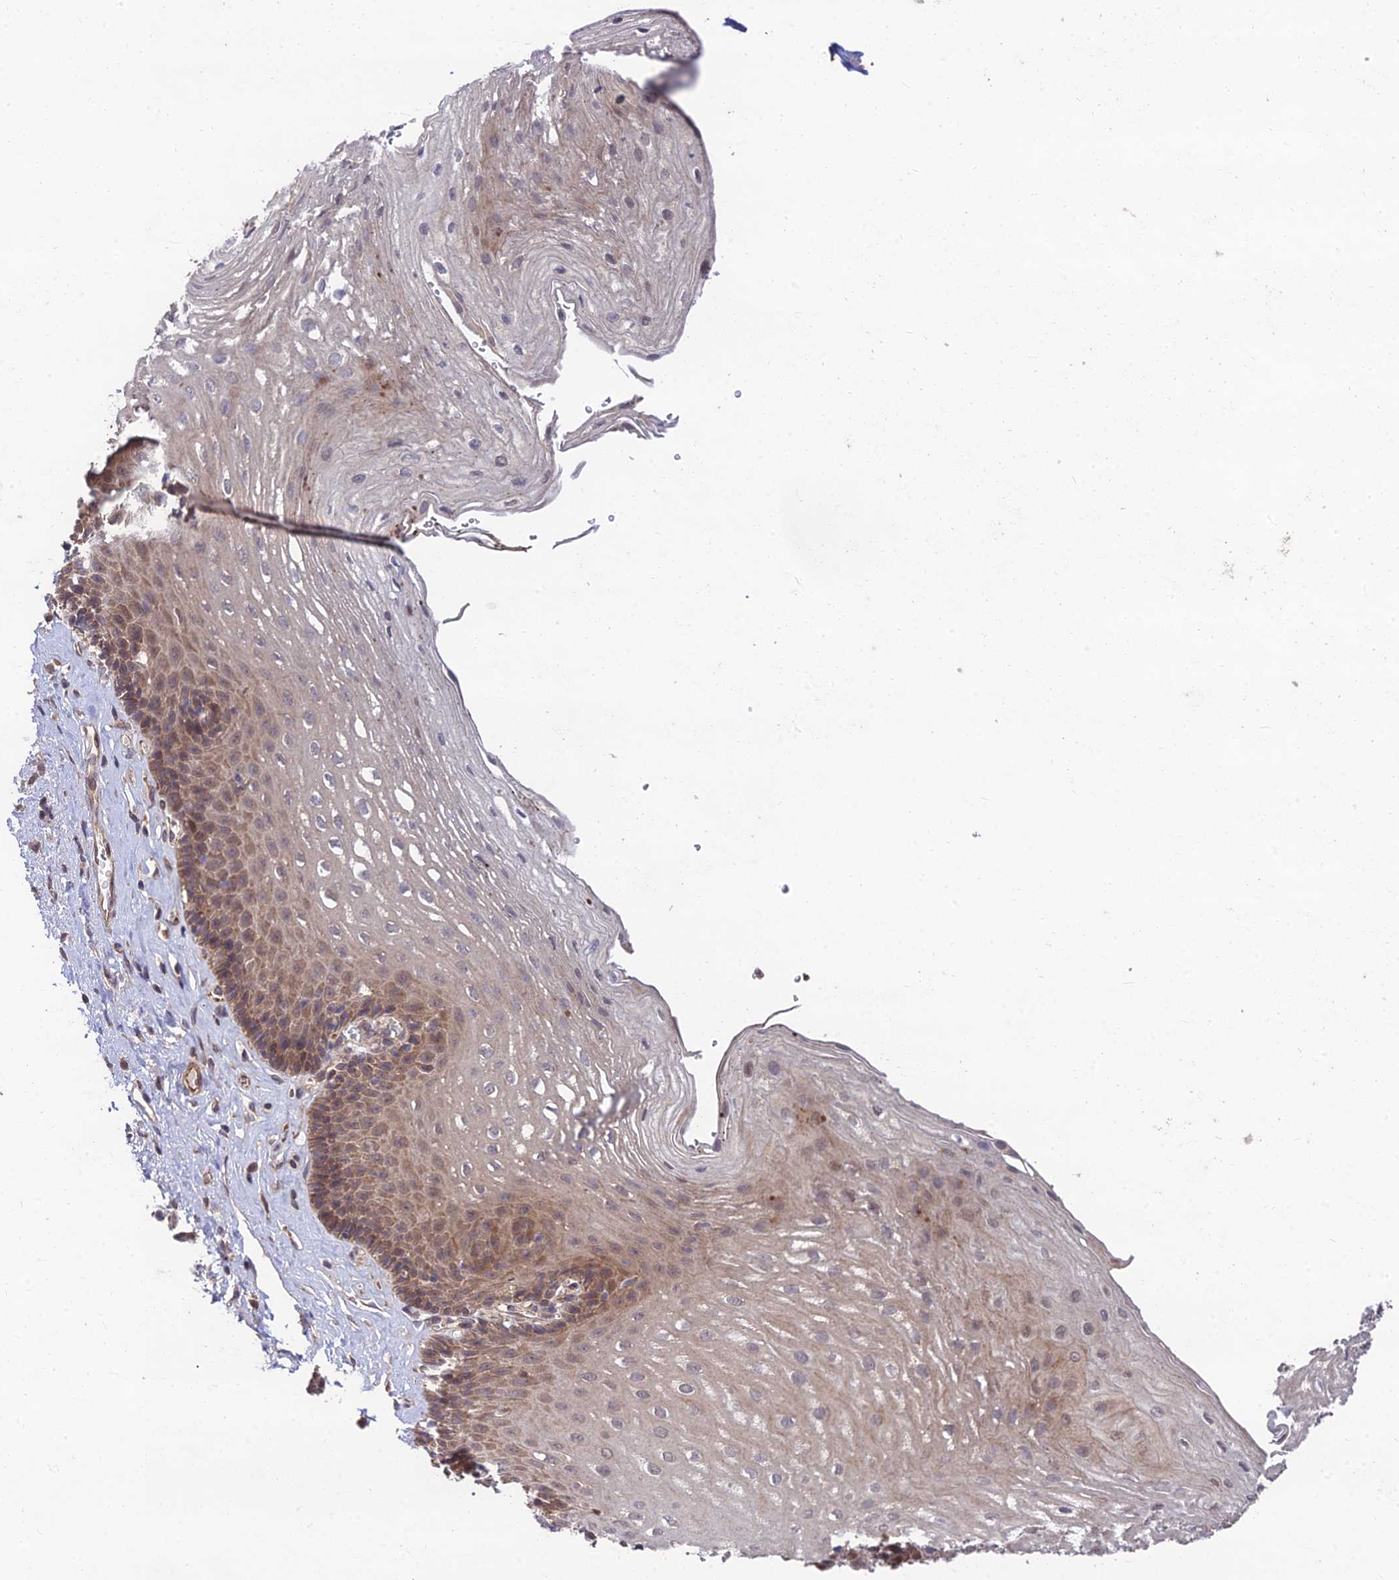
{"staining": {"intensity": "moderate", "quantity": "25%-75%", "location": "cytoplasmic/membranous,nuclear"}, "tissue": "esophagus", "cell_type": "Squamous epithelial cells", "image_type": "normal", "snomed": [{"axis": "morphology", "description": "Normal tissue, NOS"}, {"axis": "topography", "description": "Esophagus"}], "caption": "Protein expression by IHC demonstrates moderate cytoplasmic/membranous,nuclear staining in approximately 25%-75% of squamous epithelial cells in unremarkable esophagus.", "gene": "MKKS", "patient": {"sex": "female", "age": 66}}